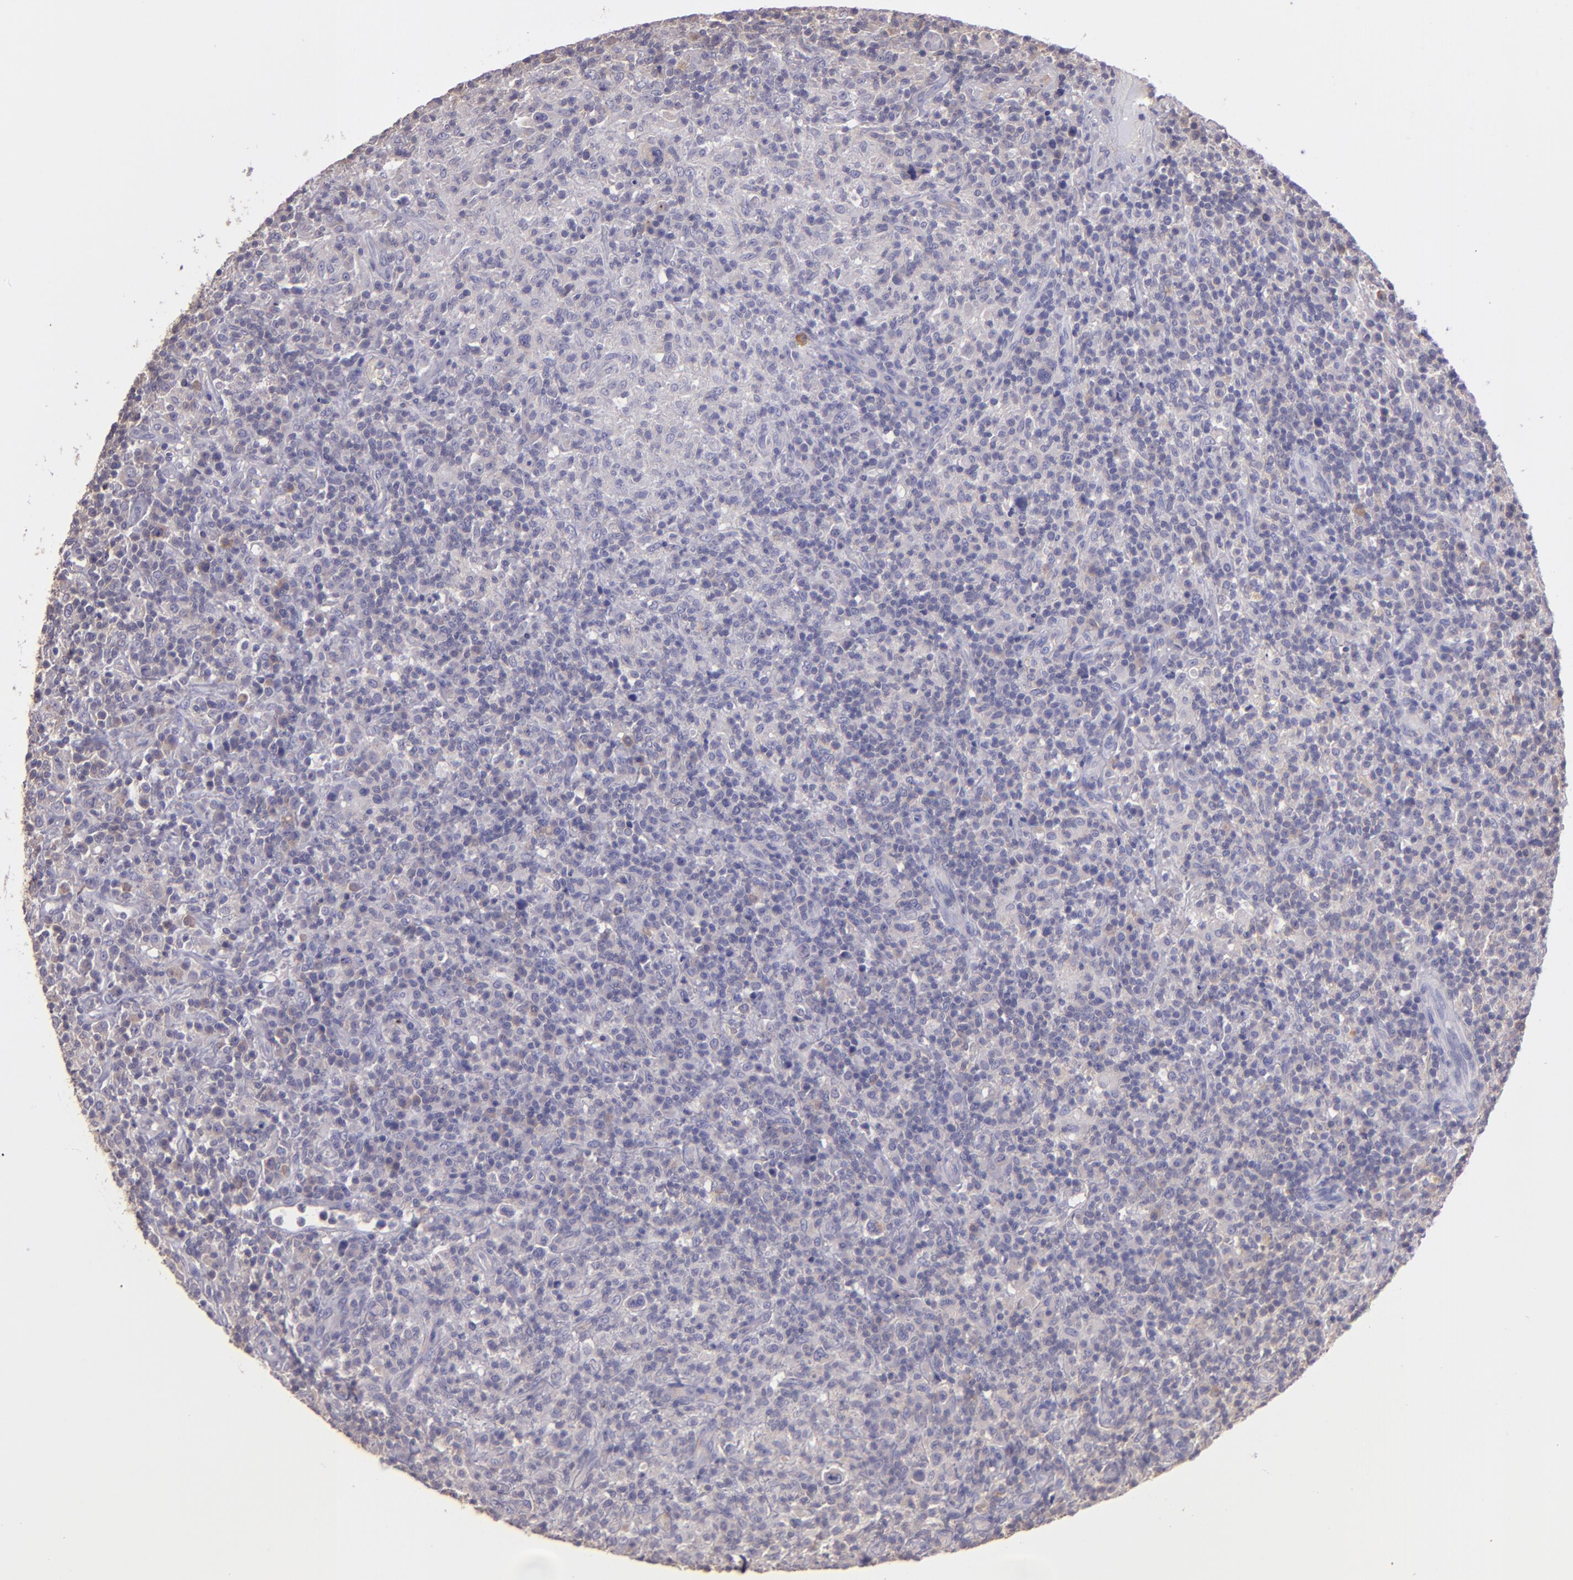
{"staining": {"intensity": "weak", "quantity": "25%-75%", "location": "cytoplasmic/membranous"}, "tissue": "lymphoma", "cell_type": "Tumor cells", "image_type": "cancer", "snomed": [{"axis": "morphology", "description": "Hodgkin's disease, NOS"}, {"axis": "topography", "description": "Lymph node"}], "caption": "High-power microscopy captured an immunohistochemistry micrograph of Hodgkin's disease, revealing weak cytoplasmic/membranous staining in approximately 25%-75% of tumor cells.", "gene": "ECE1", "patient": {"sex": "male", "age": 65}}